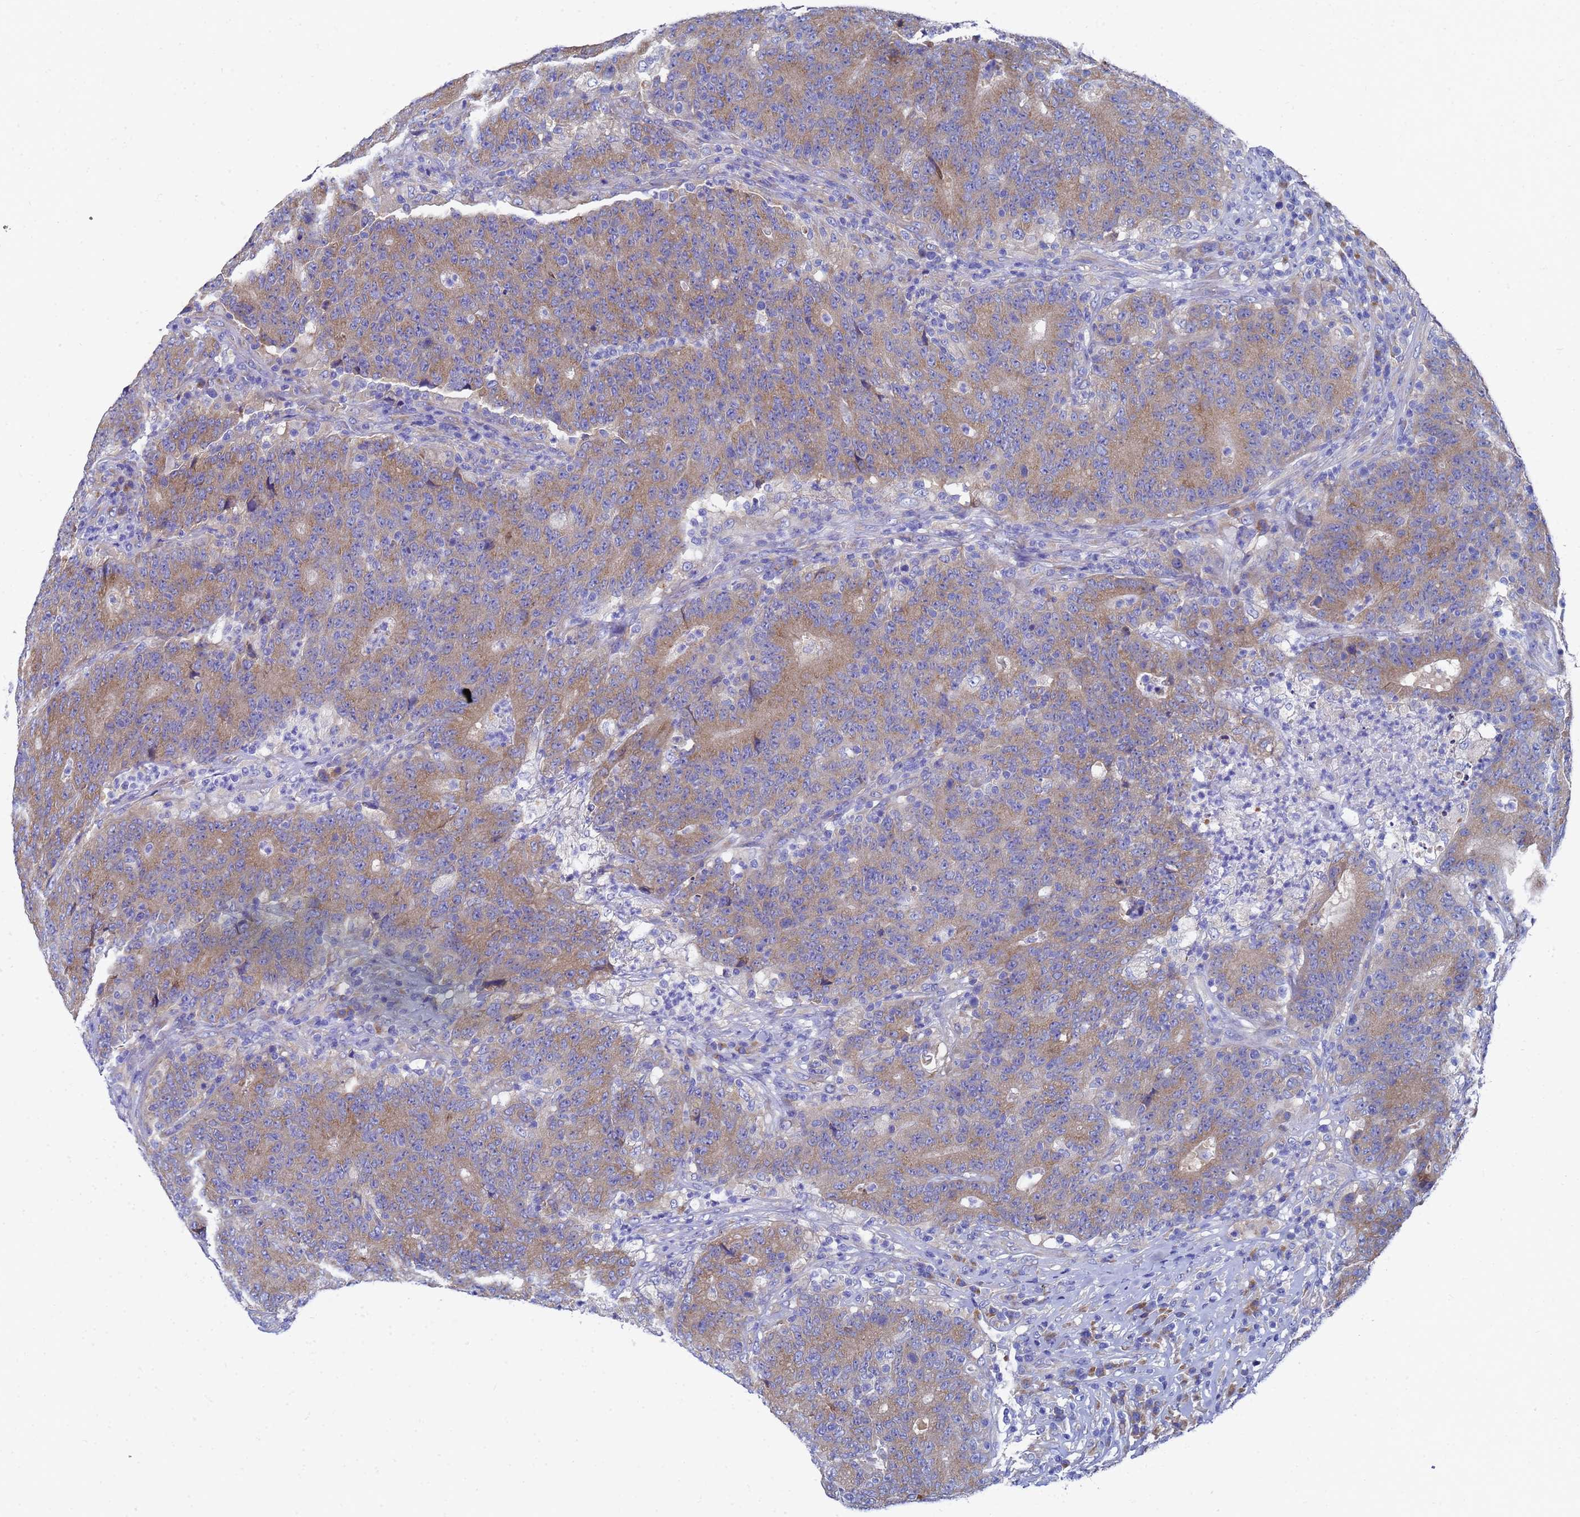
{"staining": {"intensity": "moderate", "quantity": ">75%", "location": "cytoplasmic/membranous"}, "tissue": "colorectal cancer", "cell_type": "Tumor cells", "image_type": "cancer", "snomed": [{"axis": "morphology", "description": "Adenocarcinoma, NOS"}, {"axis": "topography", "description": "Colon"}], "caption": "Colorectal cancer stained with a protein marker demonstrates moderate staining in tumor cells.", "gene": "TM4SF4", "patient": {"sex": "female", "age": 75}}